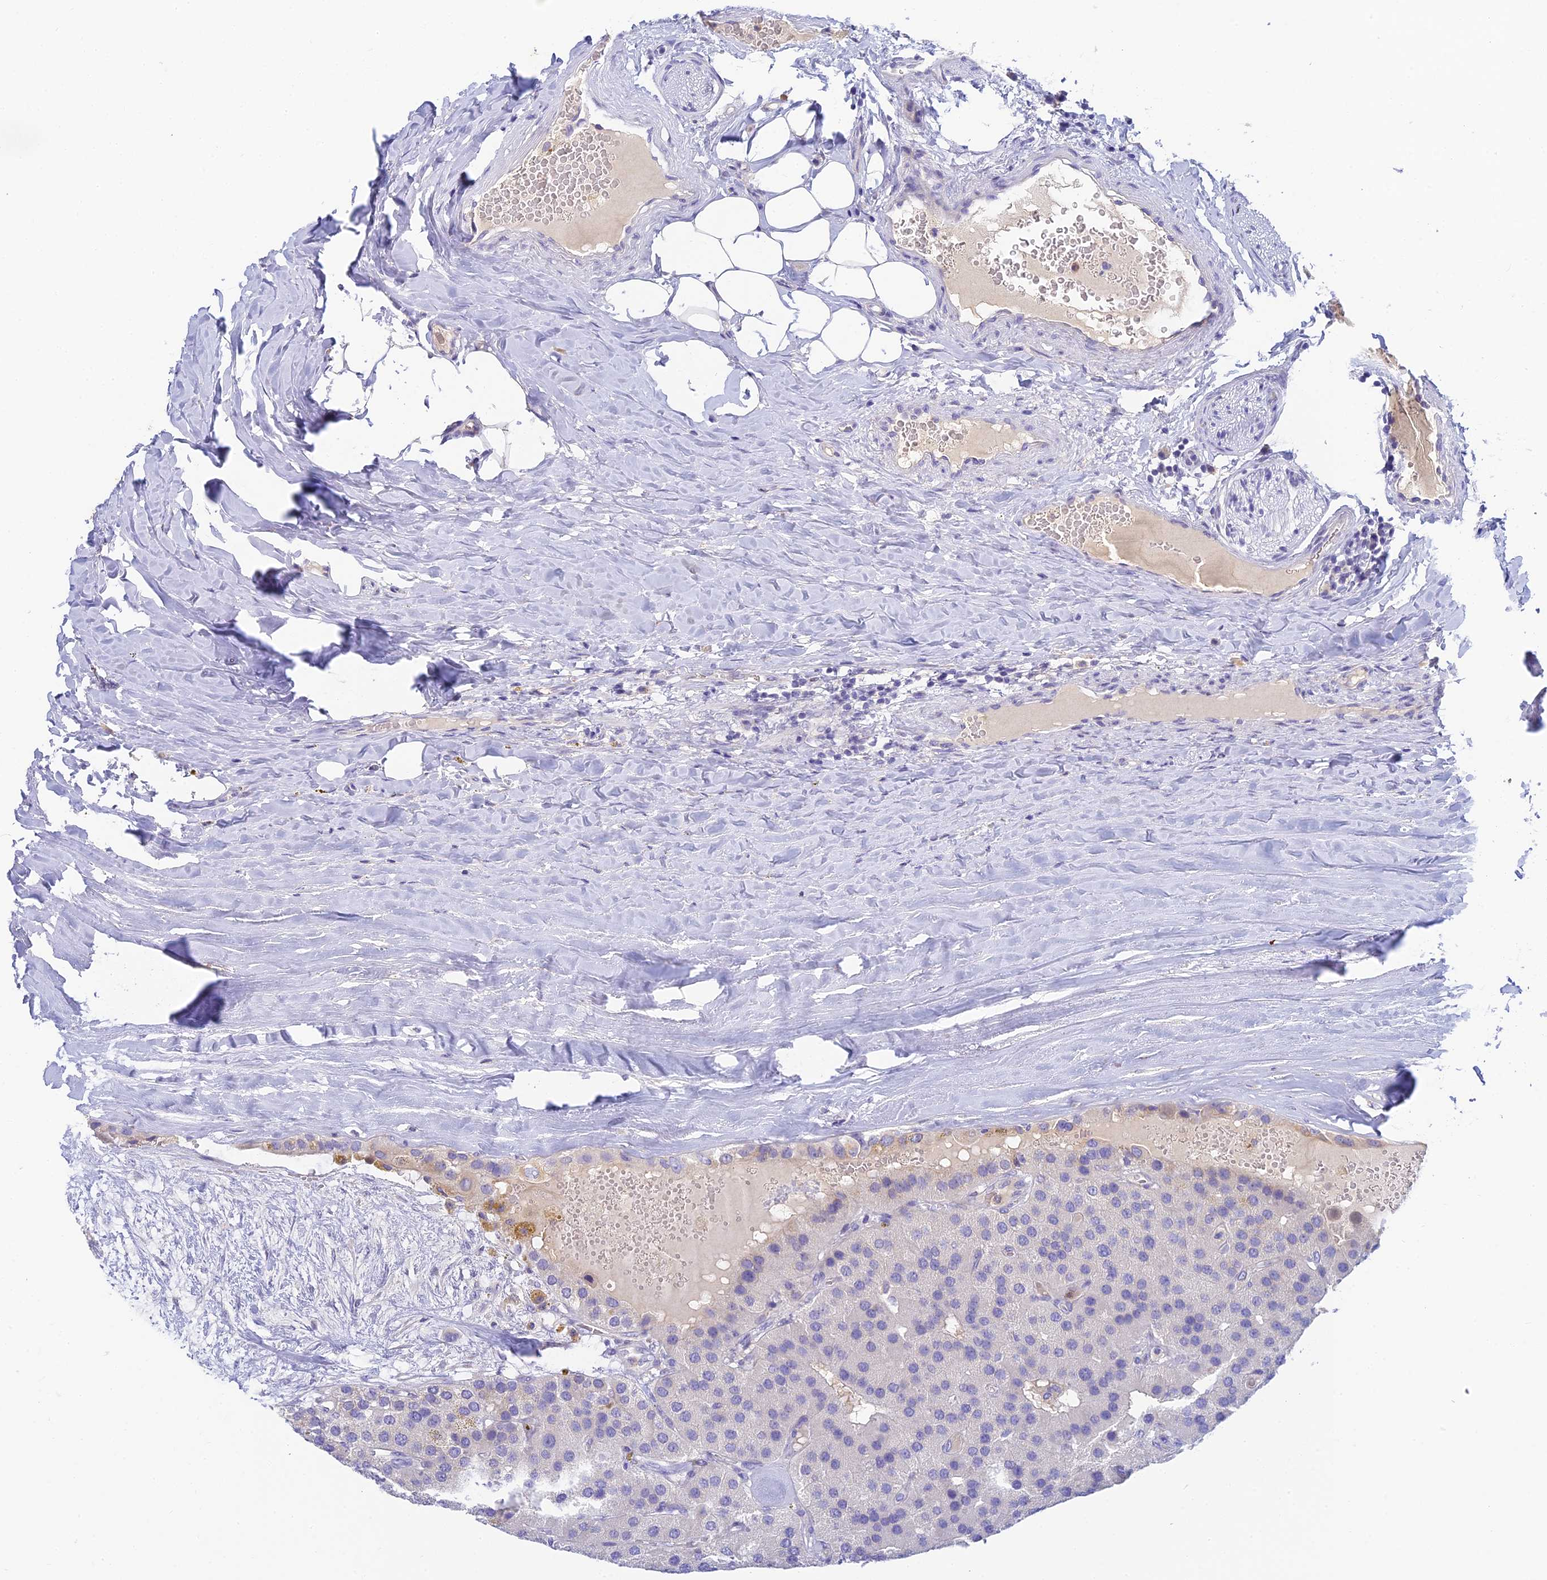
{"staining": {"intensity": "negative", "quantity": "none", "location": "none"}, "tissue": "parathyroid gland", "cell_type": "Glandular cells", "image_type": "normal", "snomed": [{"axis": "morphology", "description": "Normal tissue, NOS"}, {"axis": "morphology", "description": "Adenoma, NOS"}, {"axis": "topography", "description": "Parathyroid gland"}], "caption": "Human parathyroid gland stained for a protein using immunohistochemistry (IHC) exhibits no staining in glandular cells.", "gene": "INTS13", "patient": {"sex": "female", "age": 86}}